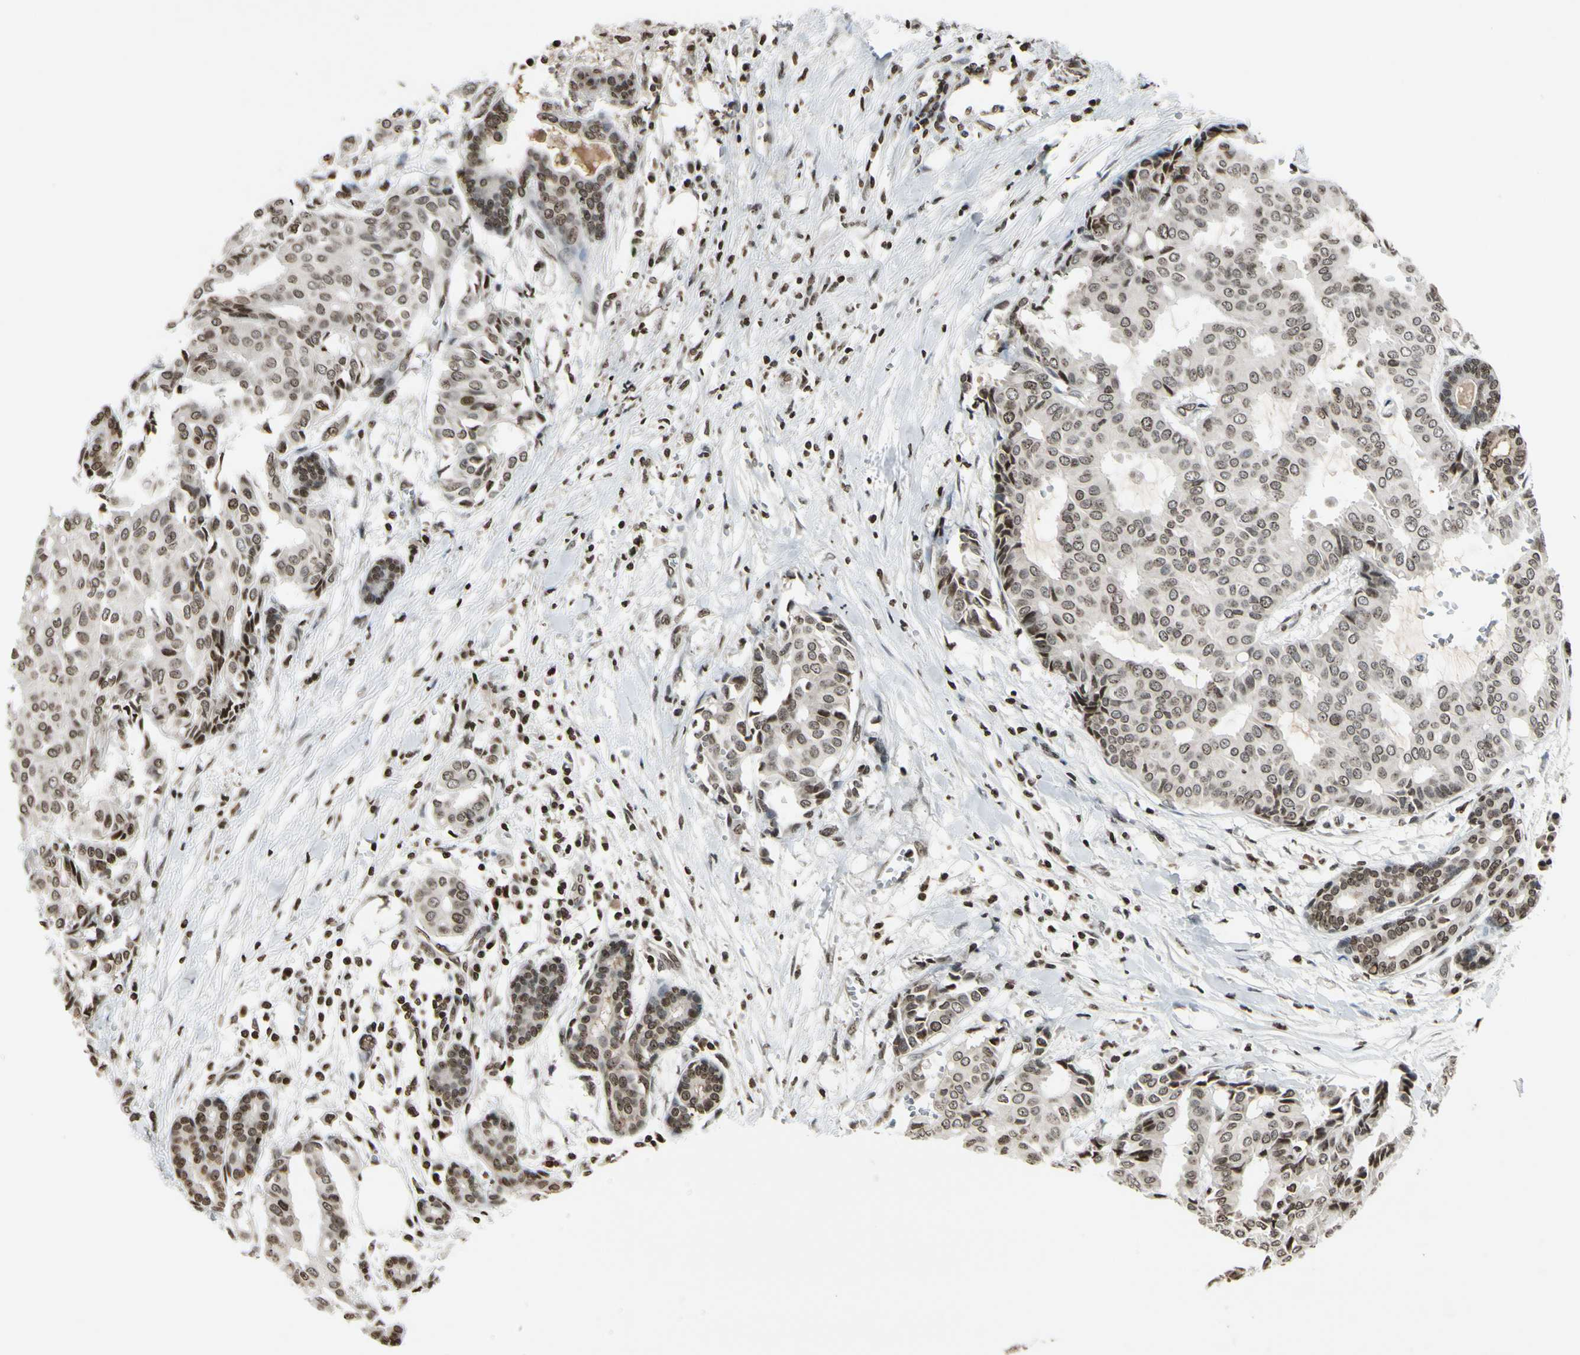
{"staining": {"intensity": "moderate", "quantity": "25%-75%", "location": "nuclear"}, "tissue": "head and neck cancer", "cell_type": "Tumor cells", "image_type": "cancer", "snomed": [{"axis": "morphology", "description": "Adenocarcinoma, NOS"}, {"axis": "topography", "description": "Salivary gland"}, {"axis": "topography", "description": "Head-Neck"}], "caption": "IHC photomicrograph of neoplastic tissue: adenocarcinoma (head and neck) stained using immunohistochemistry (IHC) shows medium levels of moderate protein expression localized specifically in the nuclear of tumor cells, appearing as a nuclear brown color.", "gene": "RORA", "patient": {"sex": "female", "age": 59}}